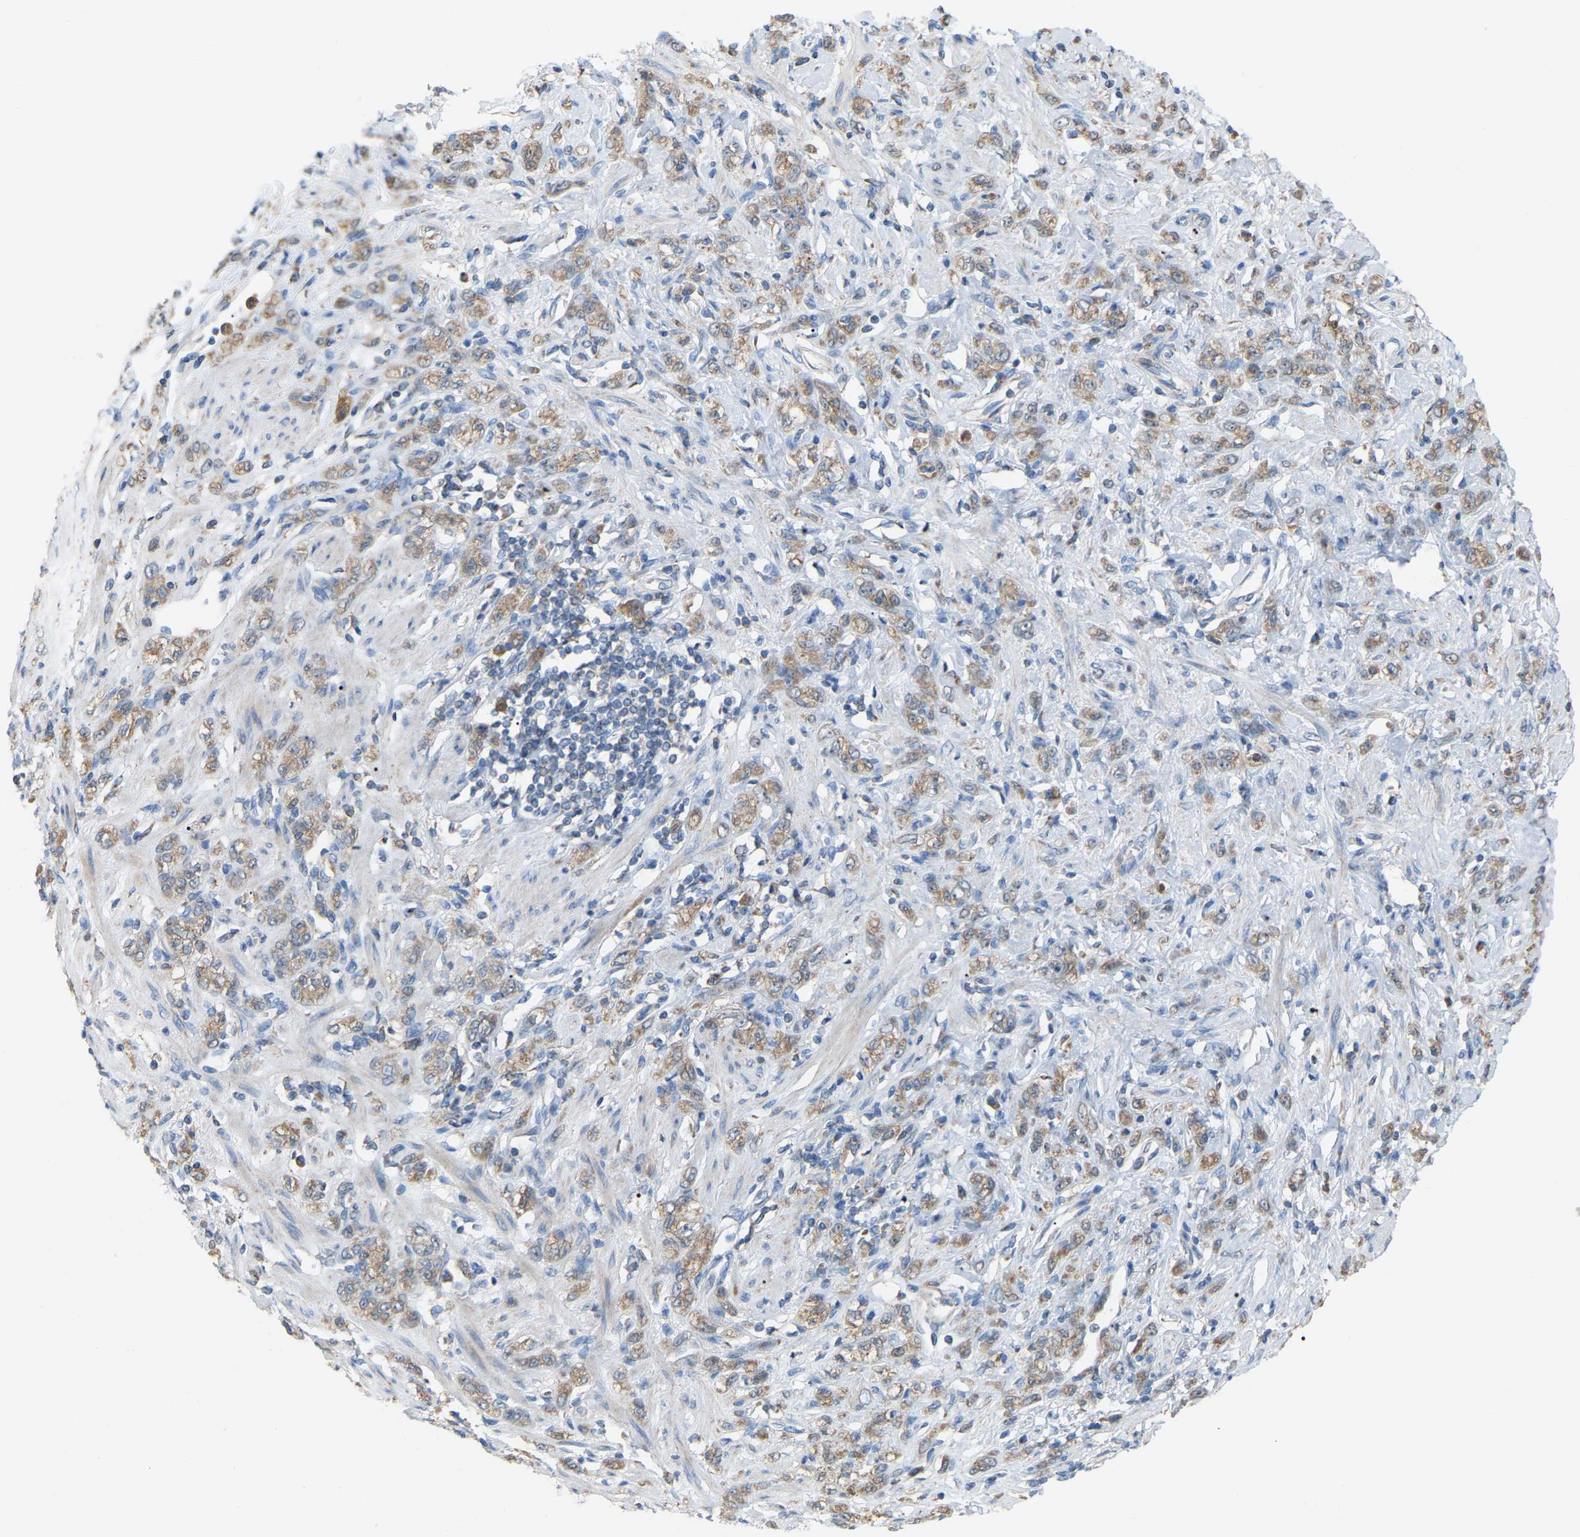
{"staining": {"intensity": "weak", "quantity": ">75%", "location": "cytoplasmic/membranous"}, "tissue": "stomach cancer", "cell_type": "Tumor cells", "image_type": "cancer", "snomed": [{"axis": "morphology", "description": "Normal tissue, NOS"}, {"axis": "morphology", "description": "Adenocarcinoma, NOS"}, {"axis": "topography", "description": "Stomach"}], "caption": "Weak cytoplasmic/membranous protein expression is seen in approximately >75% of tumor cells in stomach adenocarcinoma. (Stains: DAB (3,3'-diaminobenzidine) in brown, nuclei in blue, Microscopy: brightfield microscopy at high magnification).", "gene": "CROT", "patient": {"sex": "male", "age": 82}}